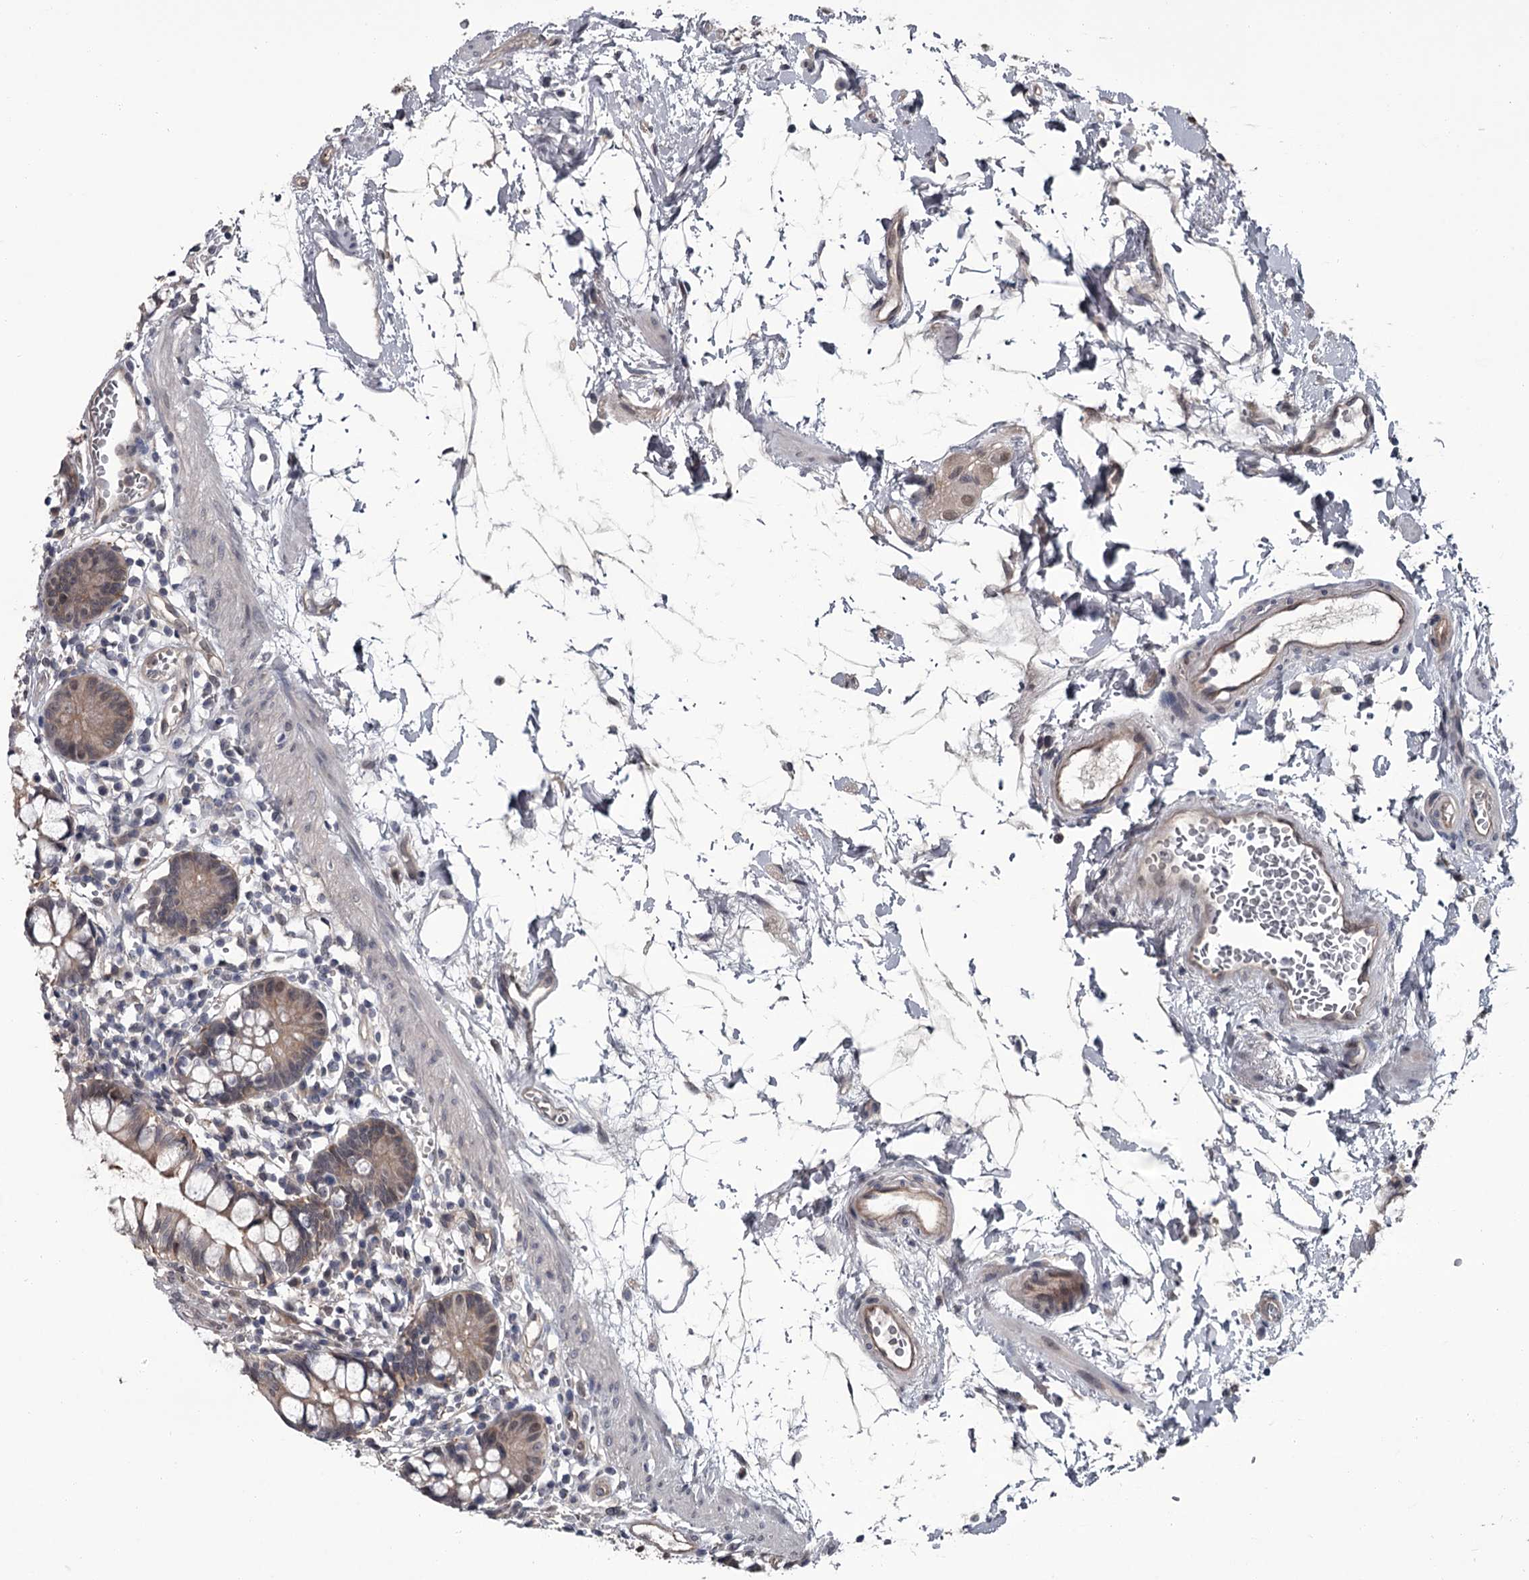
{"staining": {"intensity": "weak", "quantity": "25%-75%", "location": "cytoplasmic/membranous"}, "tissue": "small intestine", "cell_type": "Glandular cells", "image_type": "normal", "snomed": [{"axis": "morphology", "description": "Normal tissue, NOS"}, {"axis": "topography", "description": "Small intestine"}], "caption": "Immunohistochemical staining of benign small intestine reveals low levels of weak cytoplasmic/membranous positivity in approximately 25%-75% of glandular cells.", "gene": "DAO", "patient": {"sex": "female", "age": 84}}